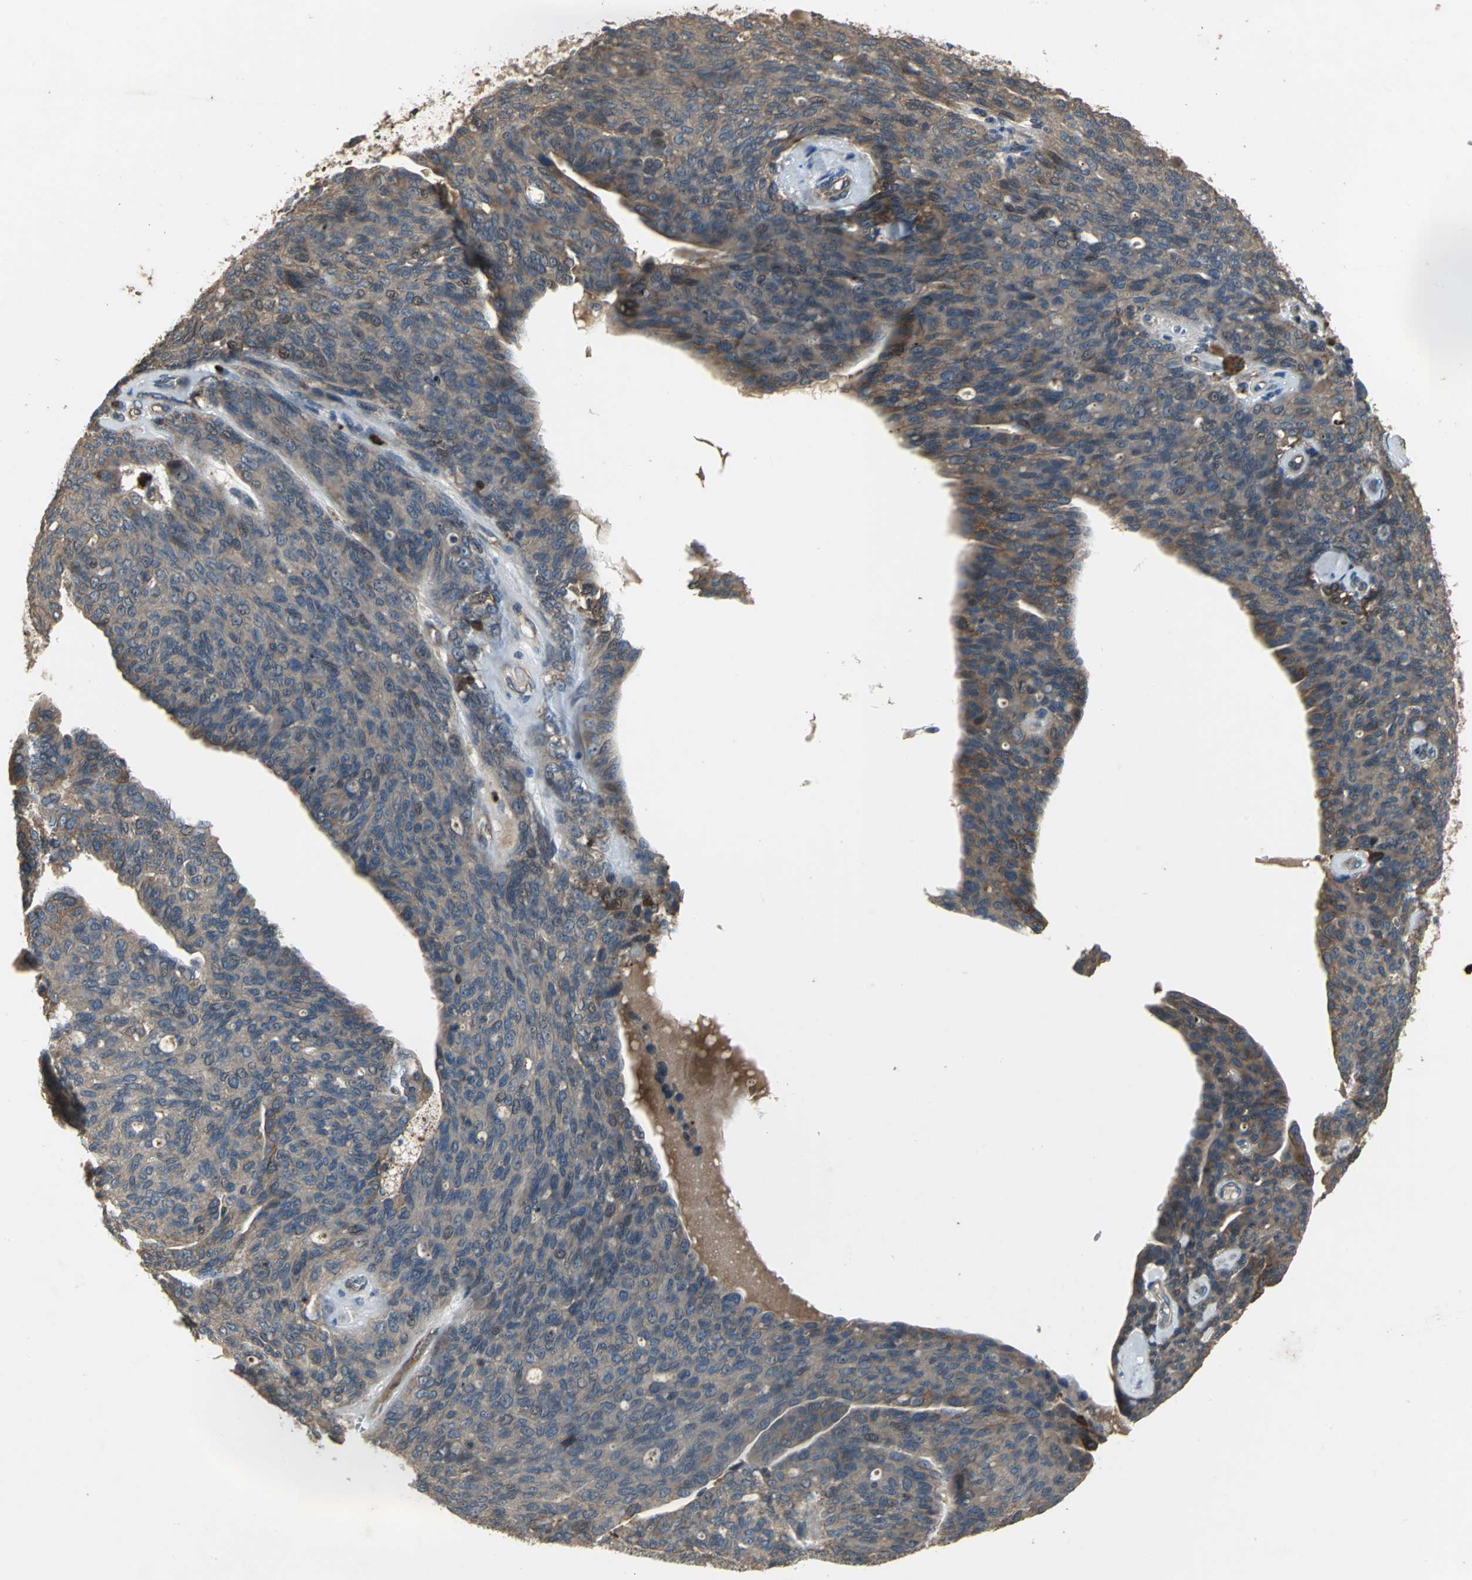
{"staining": {"intensity": "moderate", "quantity": ">75%", "location": "cytoplasmic/membranous,nuclear"}, "tissue": "ovarian cancer", "cell_type": "Tumor cells", "image_type": "cancer", "snomed": [{"axis": "morphology", "description": "Carcinoma, endometroid"}, {"axis": "topography", "description": "Ovary"}], "caption": "Moderate cytoplasmic/membranous and nuclear protein positivity is appreciated in approximately >75% of tumor cells in ovarian cancer.", "gene": "MET", "patient": {"sex": "female", "age": 60}}